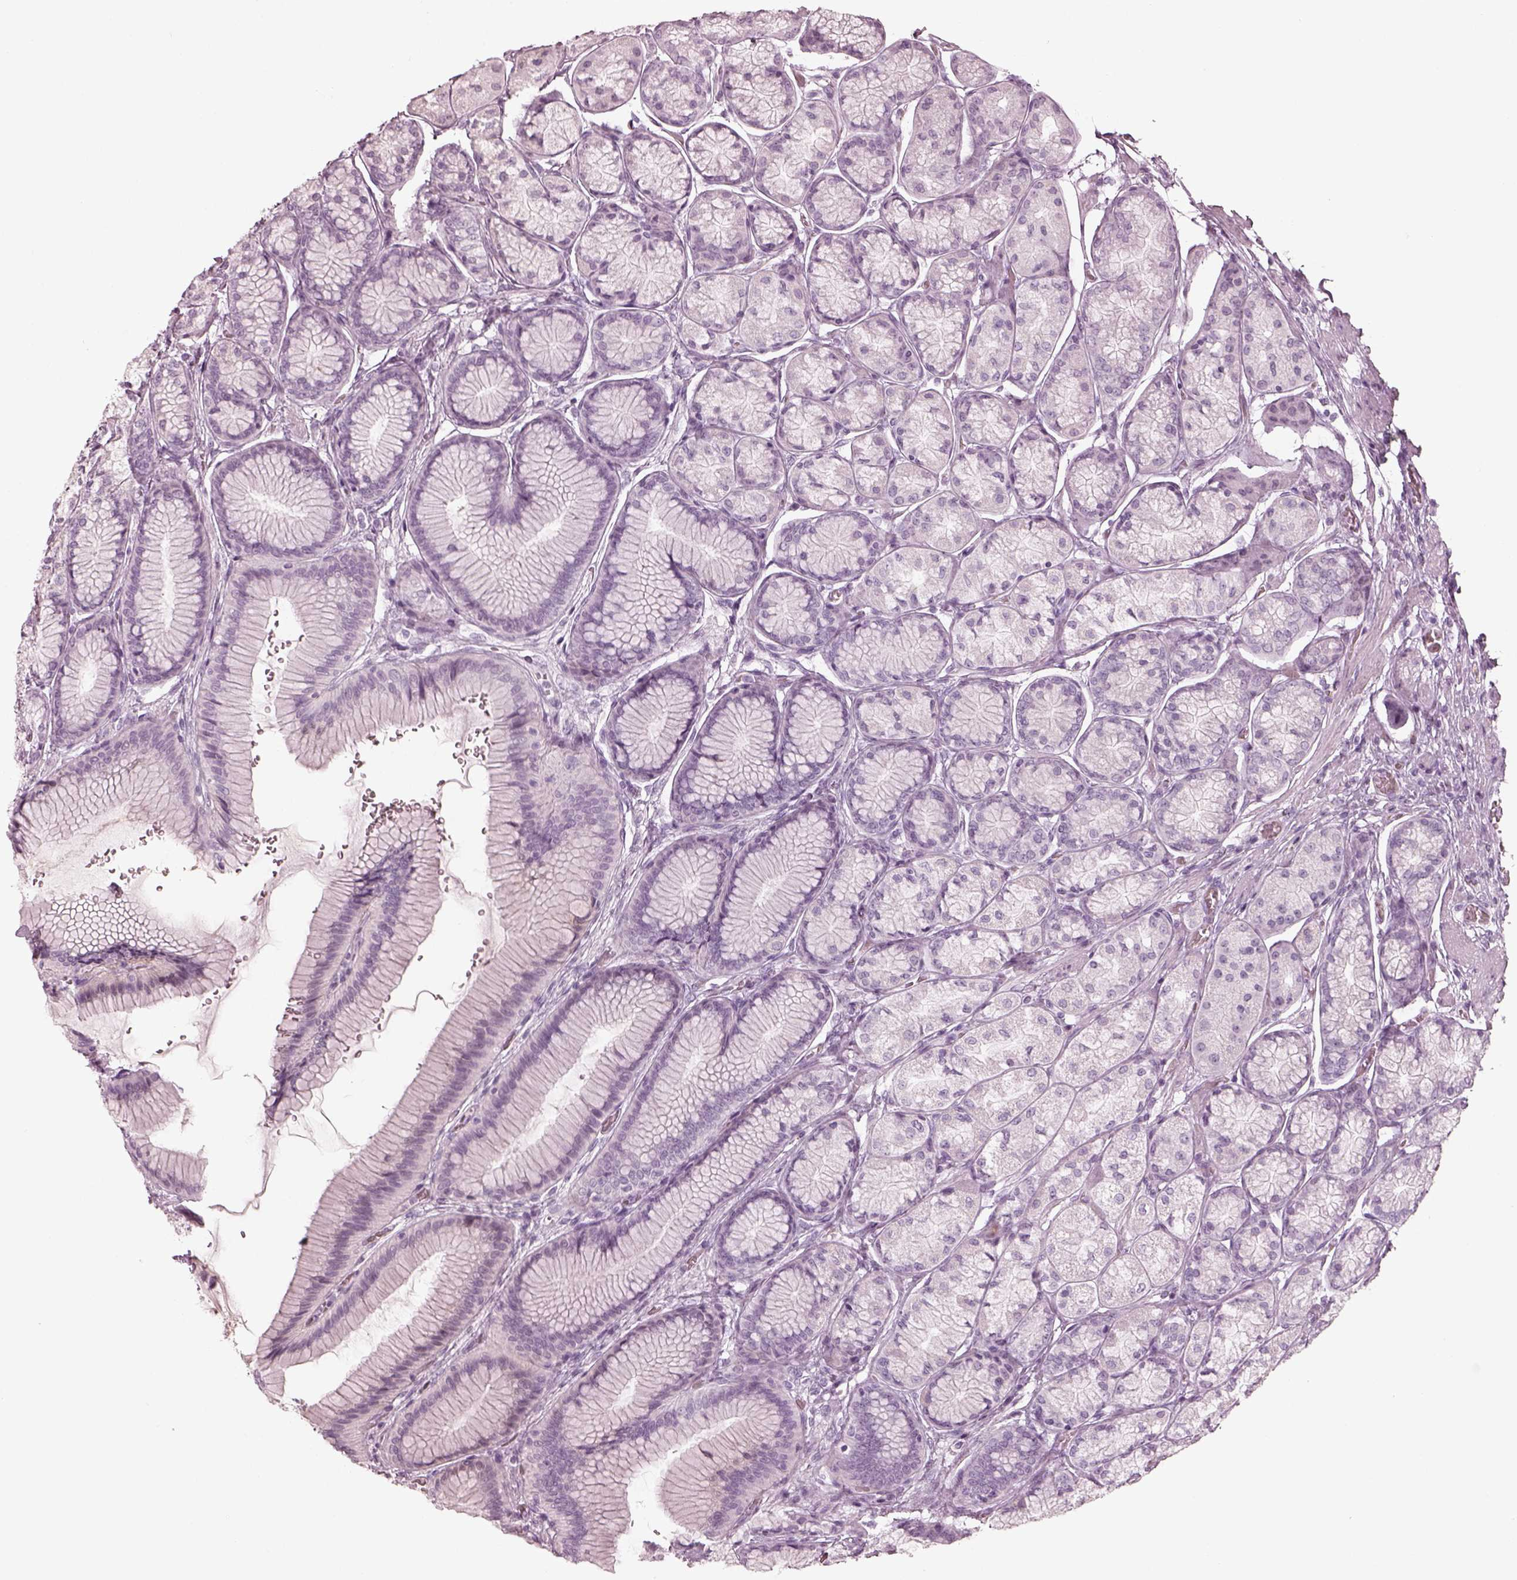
{"staining": {"intensity": "negative", "quantity": "none", "location": "none"}, "tissue": "stomach", "cell_type": "Glandular cells", "image_type": "normal", "snomed": [{"axis": "morphology", "description": "Normal tissue, NOS"}, {"axis": "morphology", "description": "Adenocarcinoma, NOS"}, {"axis": "morphology", "description": "Adenocarcinoma, High grade"}, {"axis": "topography", "description": "Stomach, upper"}, {"axis": "topography", "description": "Stomach"}], "caption": "Immunohistochemical staining of normal stomach reveals no significant staining in glandular cells.", "gene": "ENSG00000289258", "patient": {"sex": "female", "age": 65}}